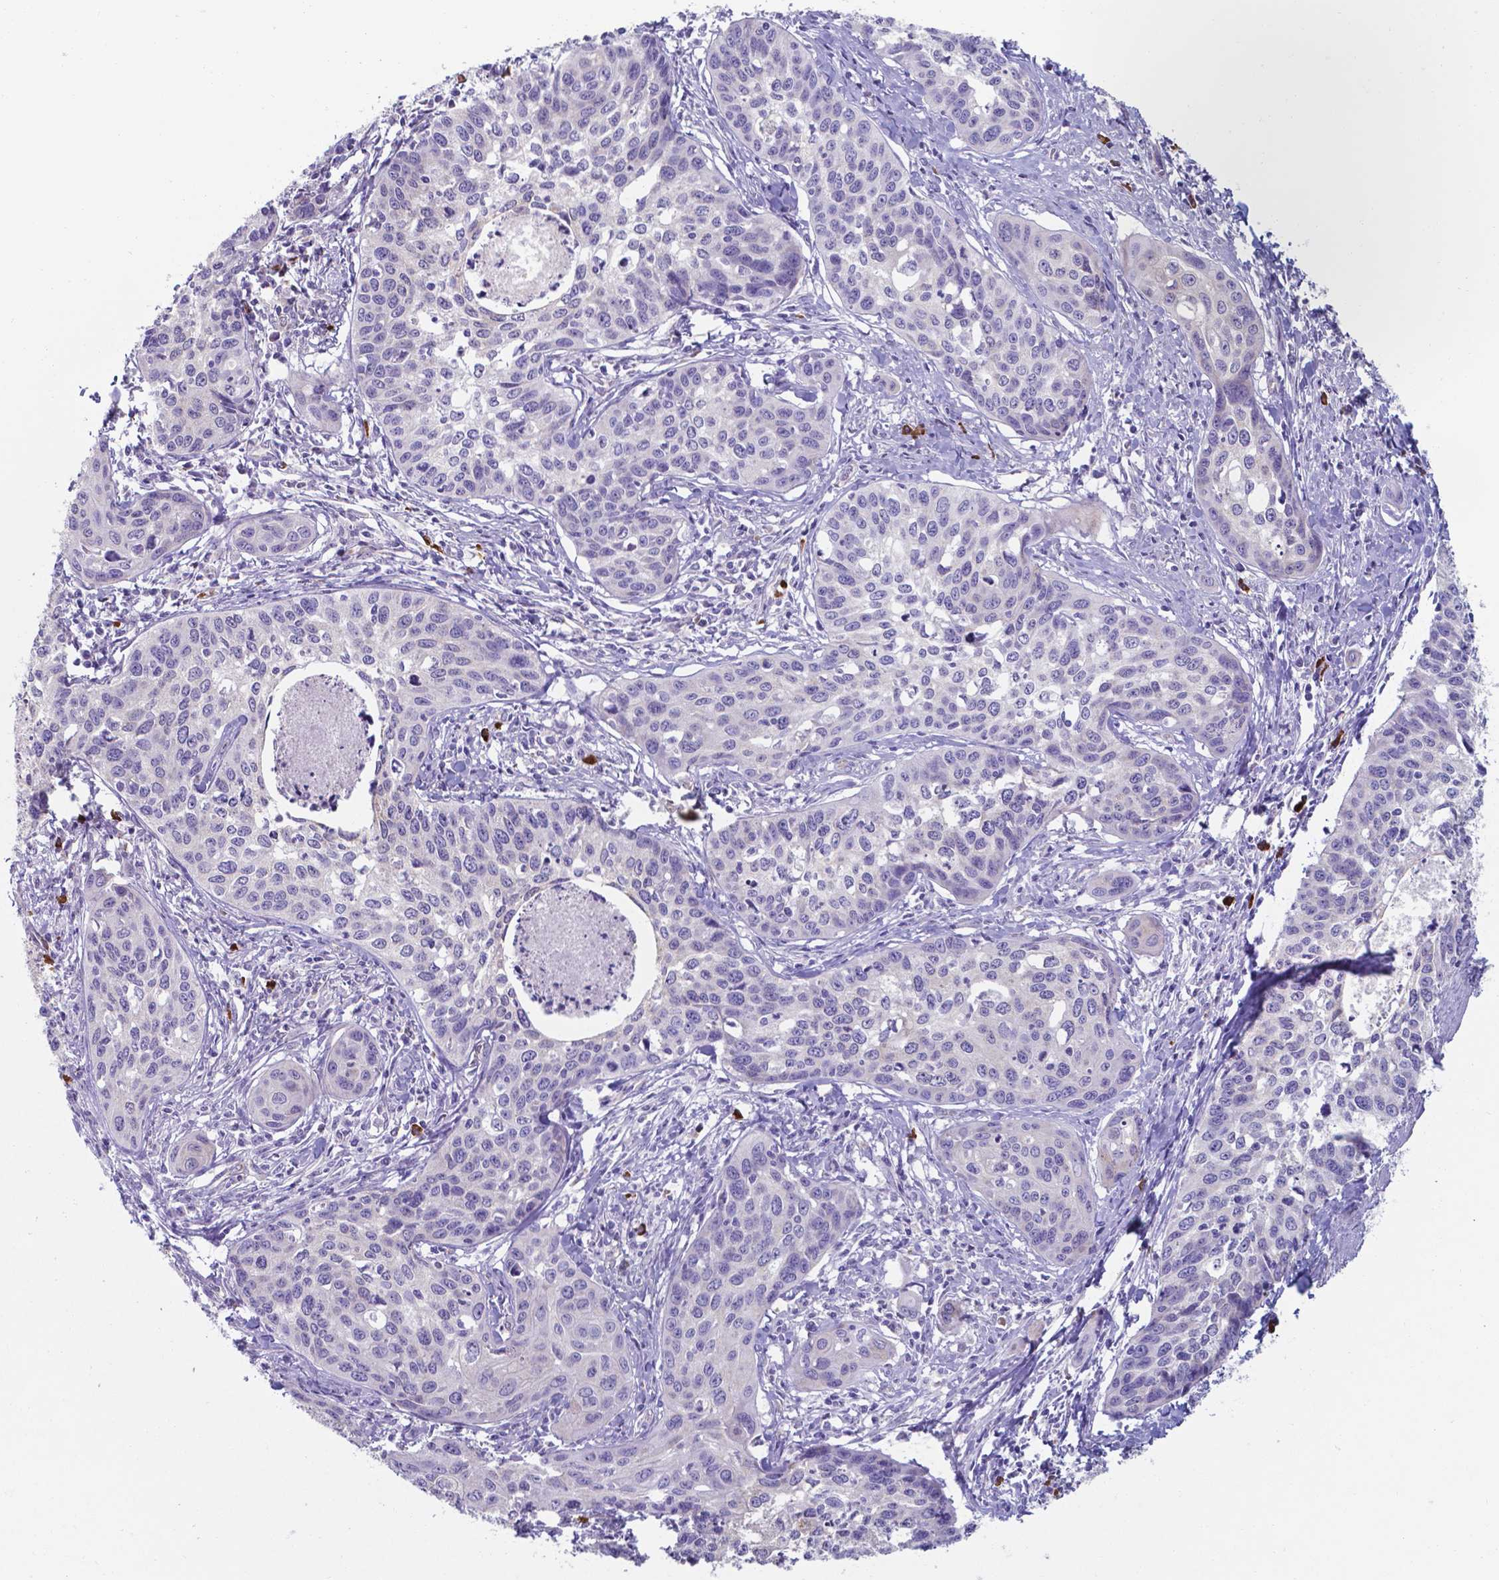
{"staining": {"intensity": "negative", "quantity": "none", "location": "none"}, "tissue": "cervical cancer", "cell_type": "Tumor cells", "image_type": "cancer", "snomed": [{"axis": "morphology", "description": "Squamous cell carcinoma, NOS"}, {"axis": "topography", "description": "Cervix"}], "caption": "Tumor cells are negative for protein expression in human cervical cancer.", "gene": "UBE2J1", "patient": {"sex": "female", "age": 31}}